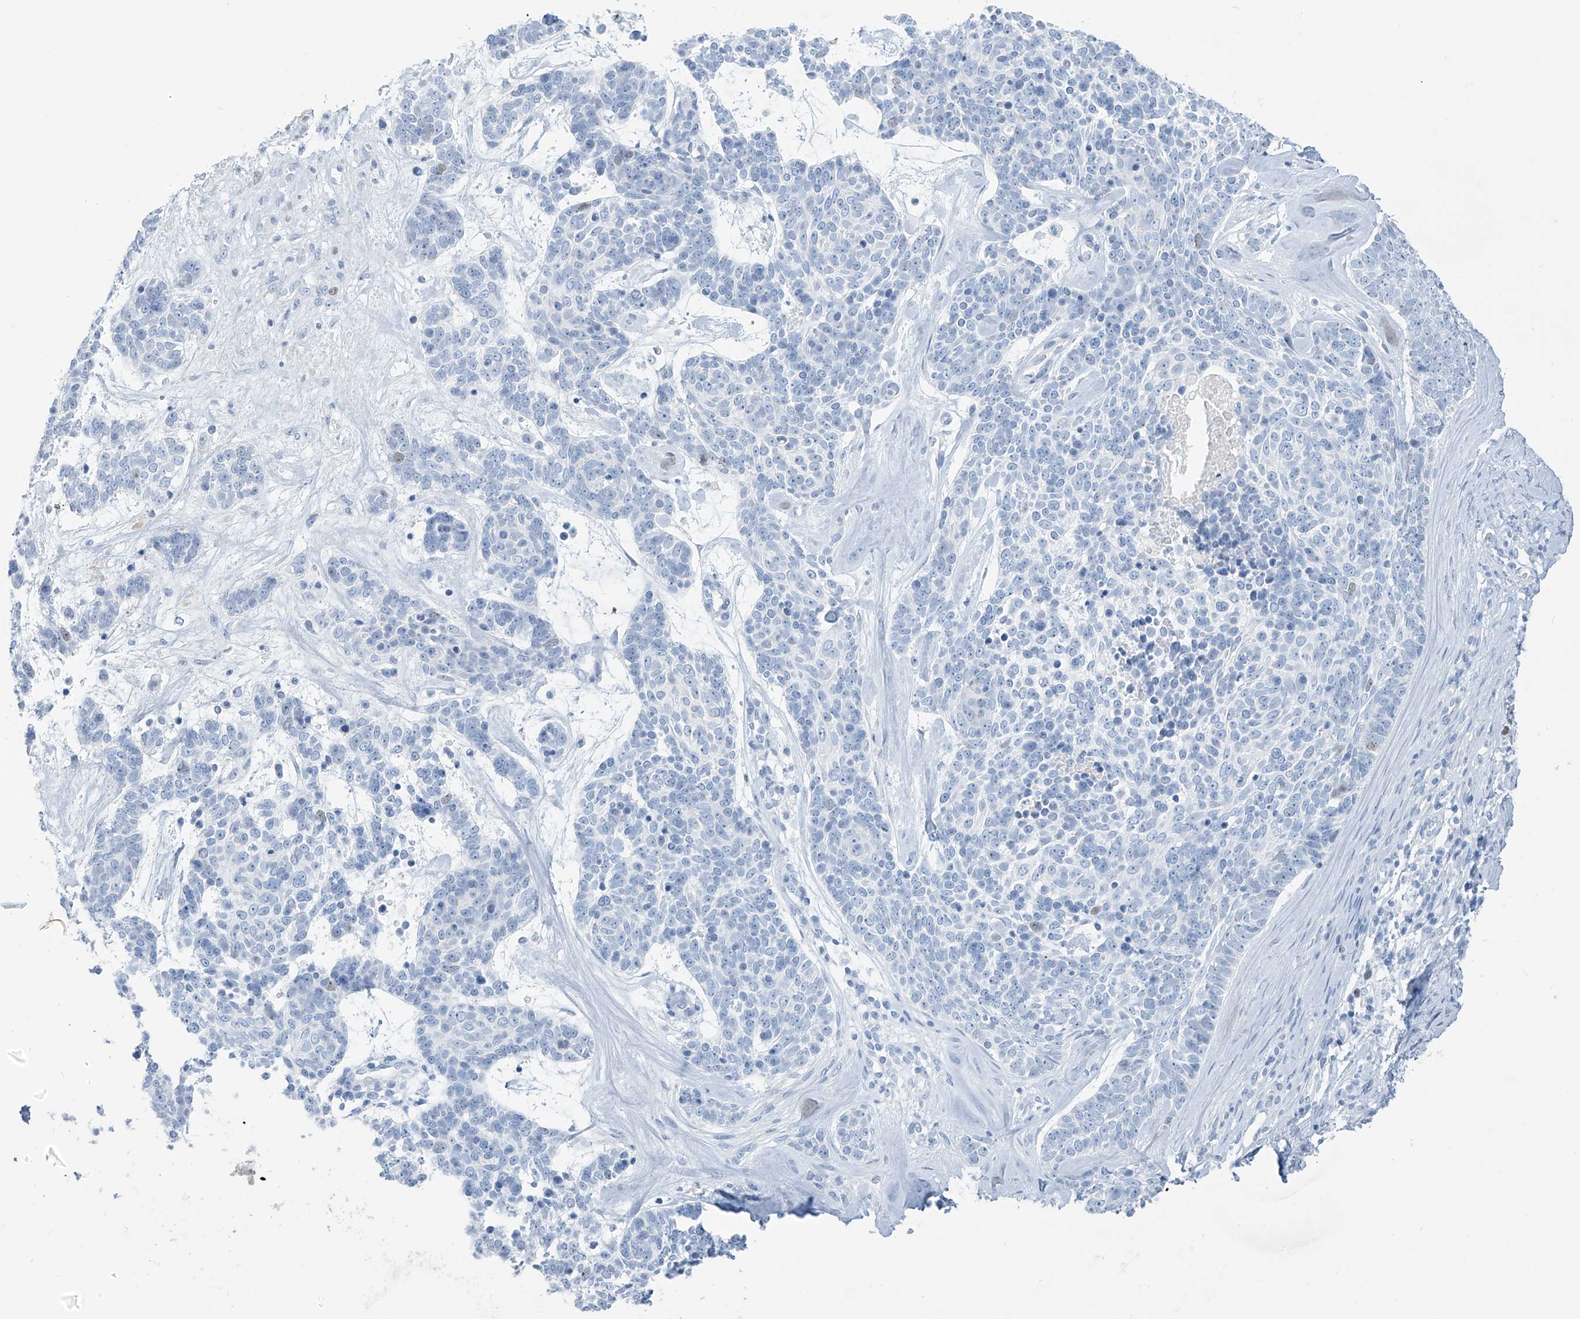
{"staining": {"intensity": "weak", "quantity": "<25%", "location": "nuclear"}, "tissue": "skin cancer", "cell_type": "Tumor cells", "image_type": "cancer", "snomed": [{"axis": "morphology", "description": "Basal cell carcinoma"}, {"axis": "topography", "description": "Skin"}], "caption": "IHC of human skin basal cell carcinoma displays no positivity in tumor cells.", "gene": "SGO2", "patient": {"sex": "female", "age": 81}}